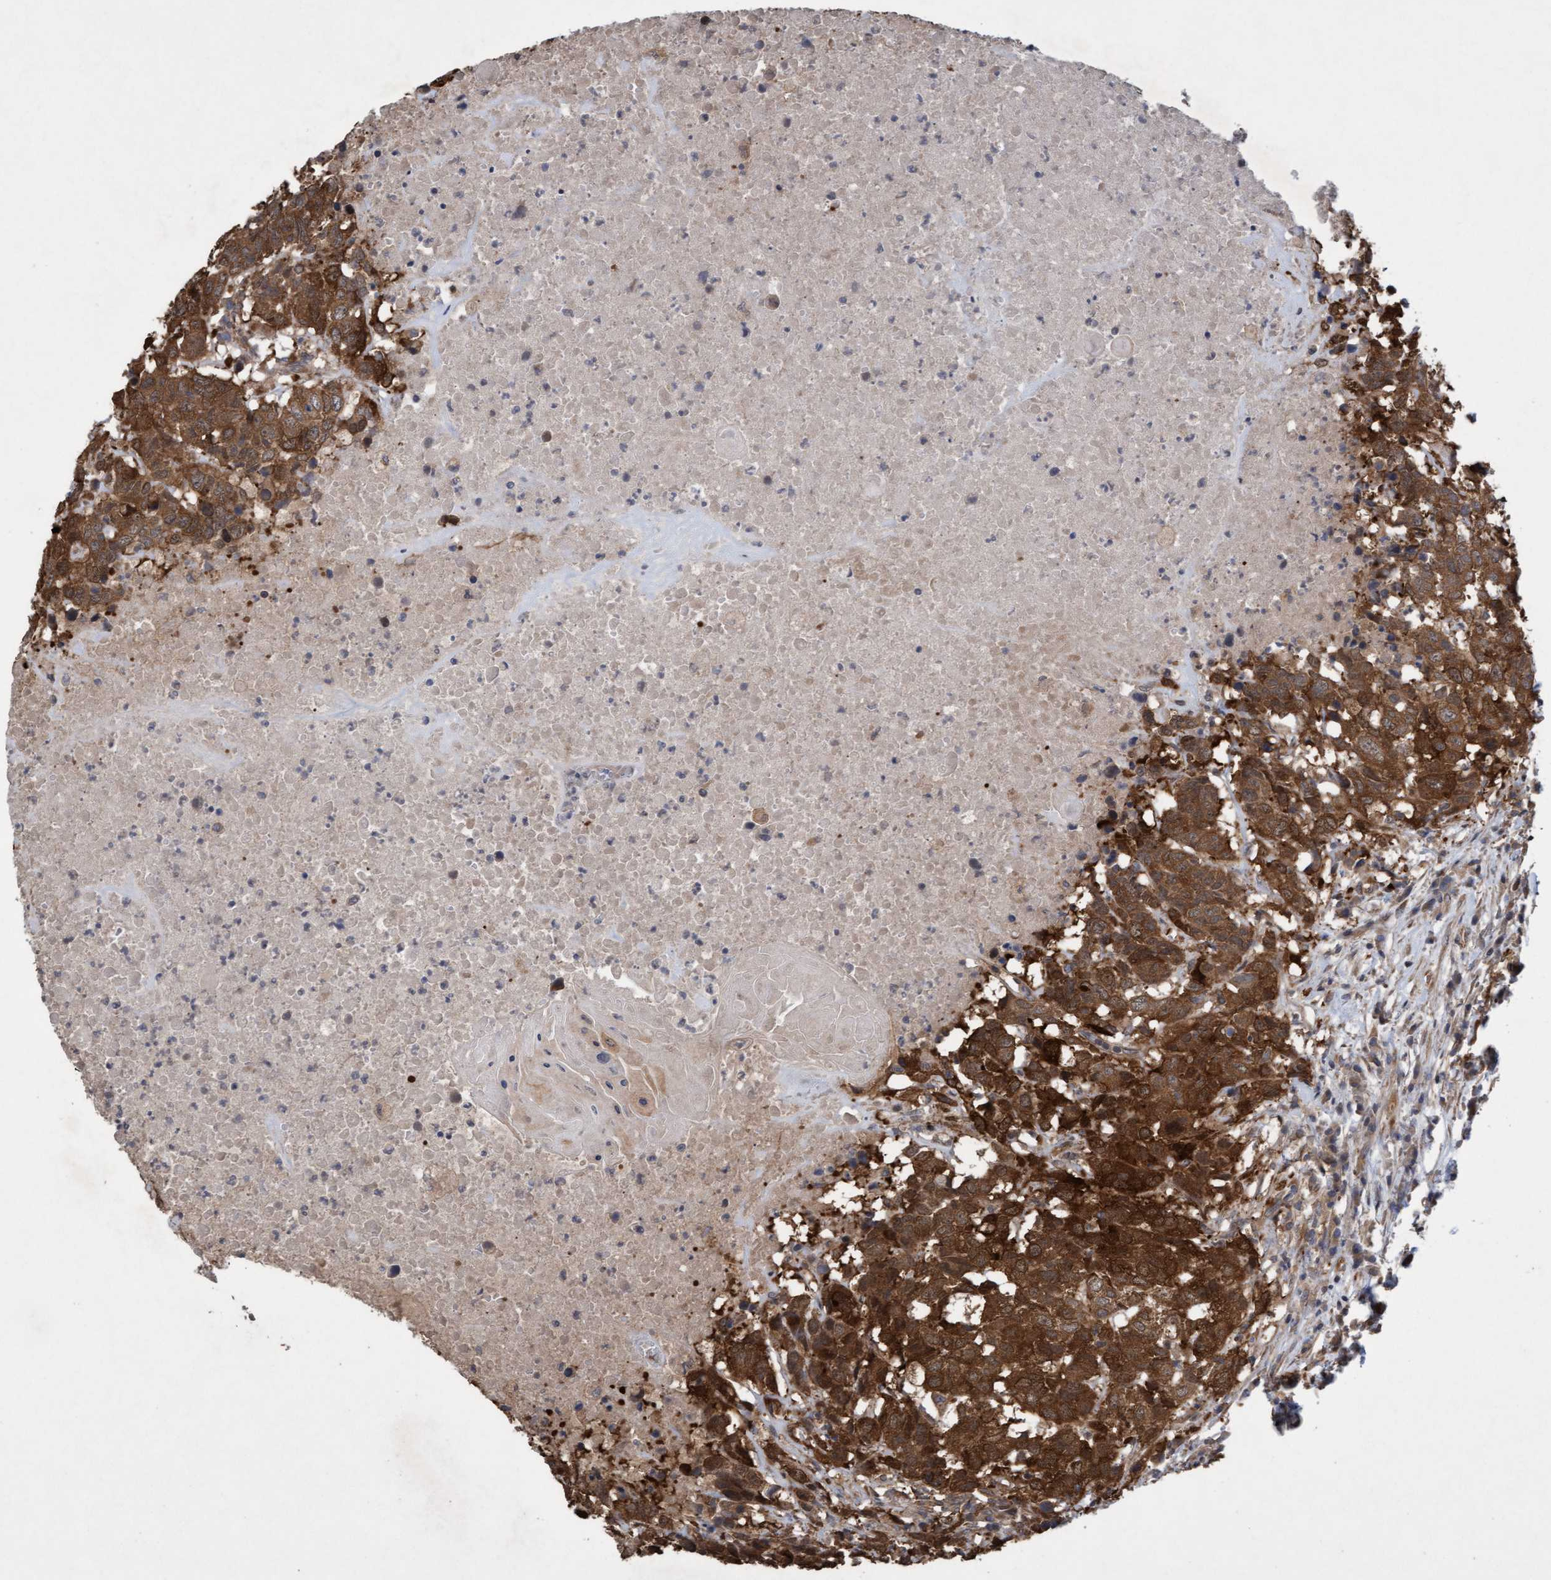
{"staining": {"intensity": "strong", "quantity": ">75%", "location": "cytoplasmic/membranous,nuclear"}, "tissue": "head and neck cancer", "cell_type": "Tumor cells", "image_type": "cancer", "snomed": [{"axis": "morphology", "description": "Squamous cell carcinoma, NOS"}, {"axis": "topography", "description": "Head-Neck"}], "caption": "This photomicrograph shows IHC staining of head and neck cancer, with high strong cytoplasmic/membranous and nuclear staining in approximately >75% of tumor cells.", "gene": "CDC42EP4", "patient": {"sex": "male", "age": 66}}